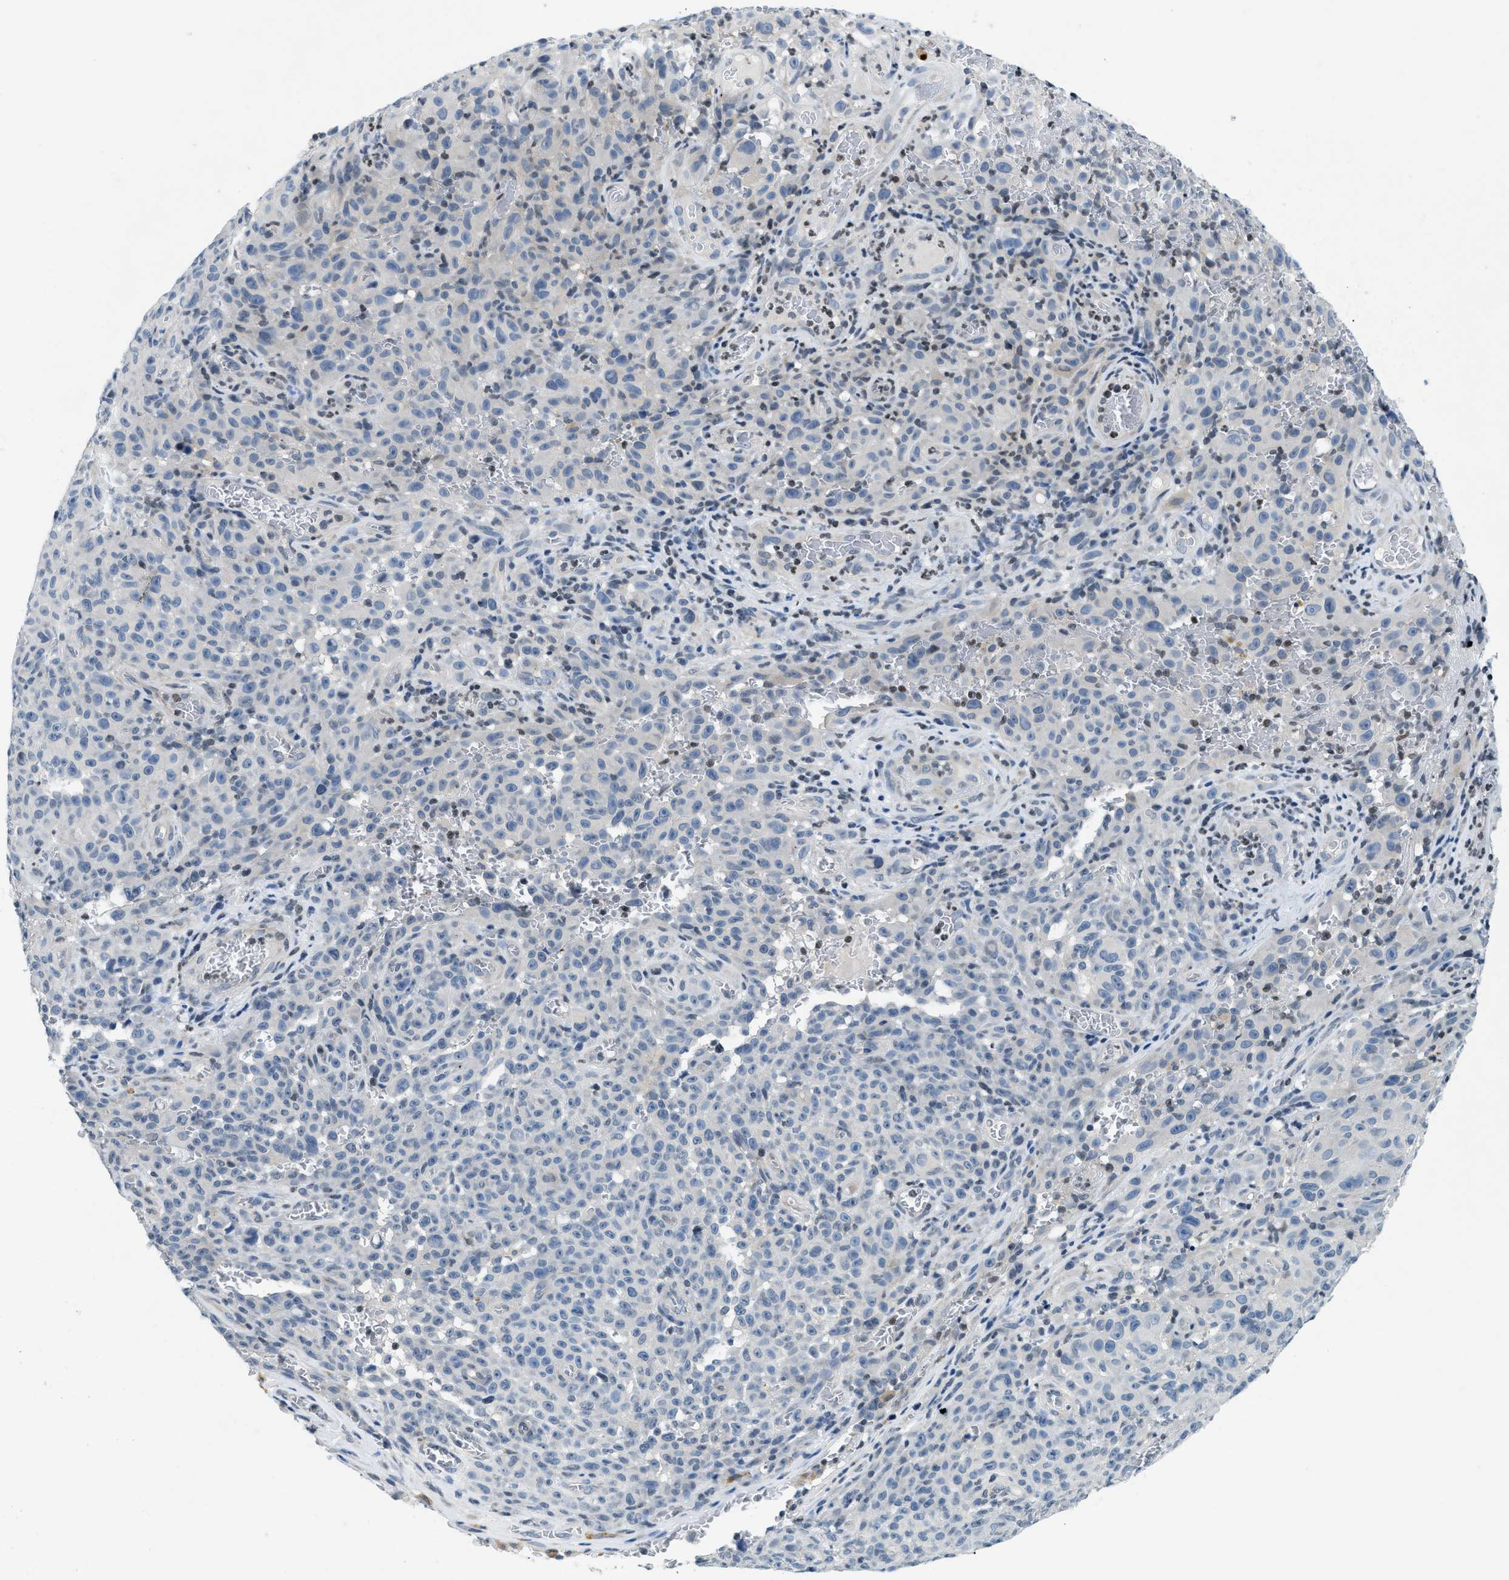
{"staining": {"intensity": "negative", "quantity": "none", "location": "none"}, "tissue": "melanoma", "cell_type": "Tumor cells", "image_type": "cancer", "snomed": [{"axis": "morphology", "description": "Malignant melanoma, NOS"}, {"axis": "topography", "description": "Skin"}], "caption": "The immunohistochemistry (IHC) micrograph has no significant positivity in tumor cells of malignant melanoma tissue. (DAB (3,3'-diaminobenzidine) immunohistochemistry, high magnification).", "gene": "UVRAG", "patient": {"sex": "female", "age": 82}}